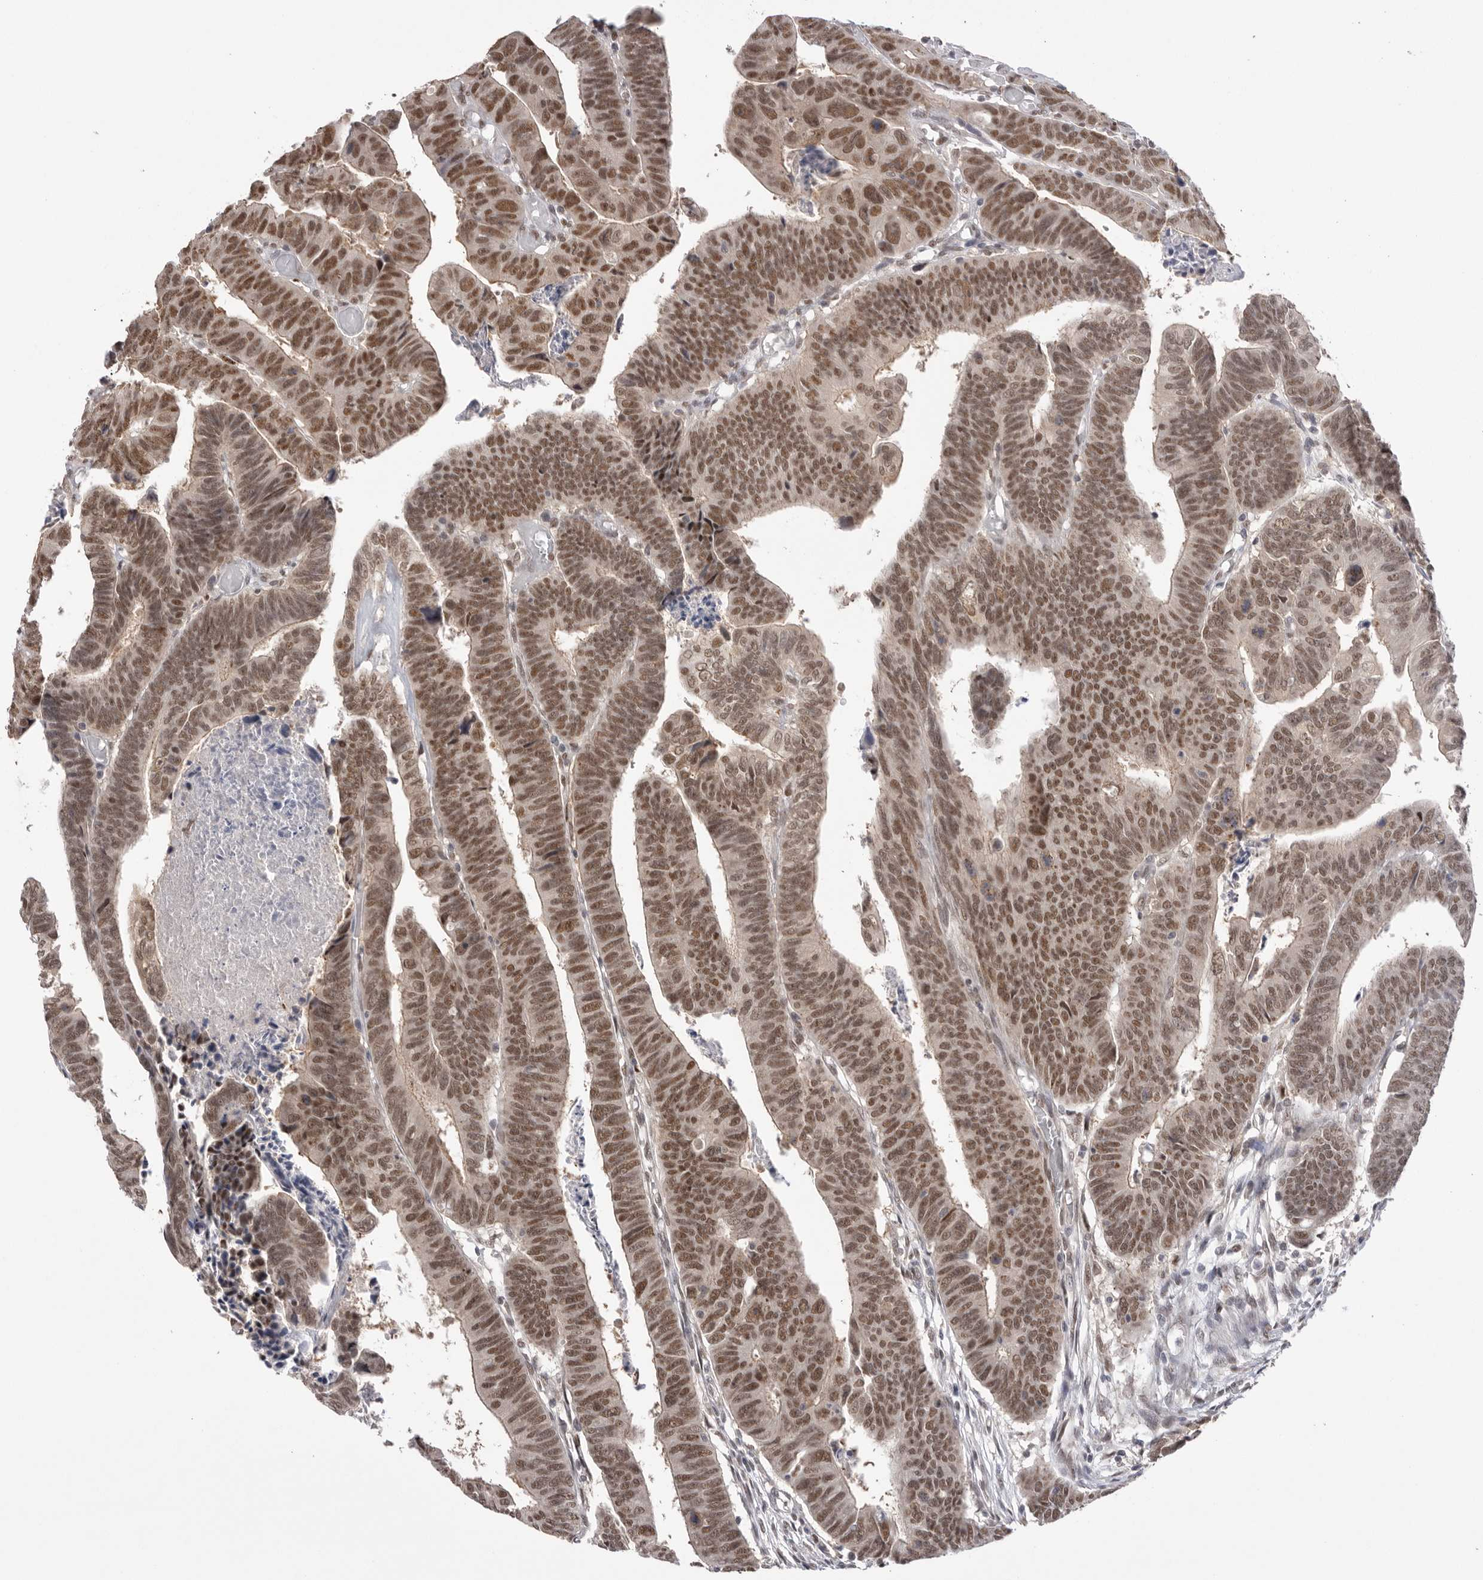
{"staining": {"intensity": "moderate", "quantity": ">75%", "location": "nuclear"}, "tissue": "colorectal cancer", "cell_type": "Tumor cells", "image_type": "cancer", "snomed": [{"axis": "morphology", "description": "Adenocarcinoma, NOS"}, {"axis": "topography", "description": "Rectum"}], "caption": "This micrograph shows immunohistochemistry staining of colorectal adenocarcinoma, with medium moderate nuclear staining in about >75% of tumor cells.", "gene": "BCLAF3", "patient": {"sex": "female", "age": 65}}